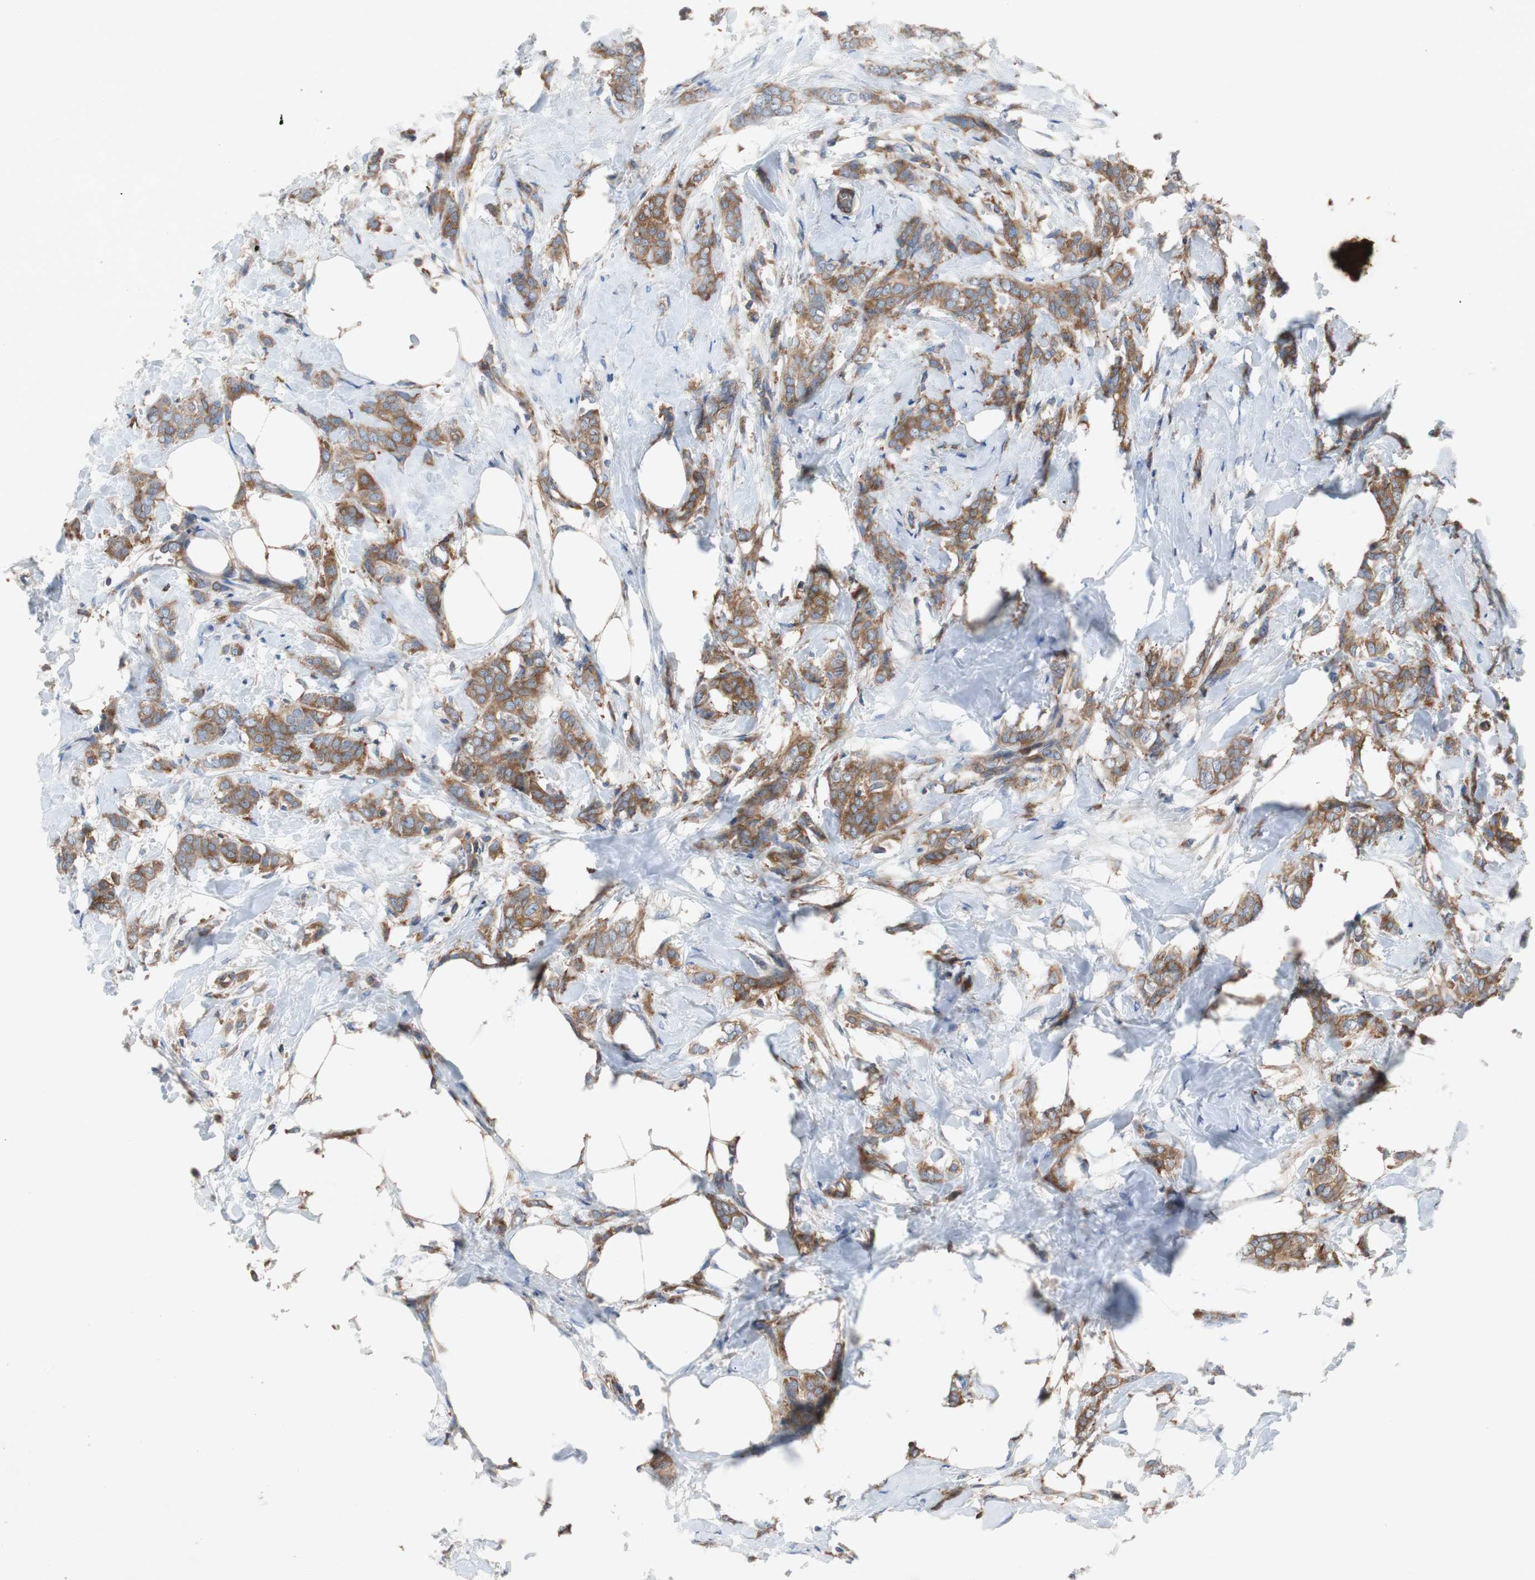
{"staining": {"intensity": "moderate", "quantity": ">75%", "location": "cytoplasmic/membranous"}, "tissue": "breast cancer", "cell_type": "Tumor cells", "image_type": "cancer", "snomed": [{"axis": "morphology", "description": "Lobular carcinoma, in situ"}, {"axis": "morphology", "description": "Lobular carcinoma"}, {"axis": "topography", "description": "Breast"}], "caption": "Breast lobular carcinoma in situ stained with immunohistochemistry shows moderate cytoplasmic/membranous staining in about >75% of tumor cells.", "gene": "GYS1", "patient": {"sex": "female", "age": 41}}